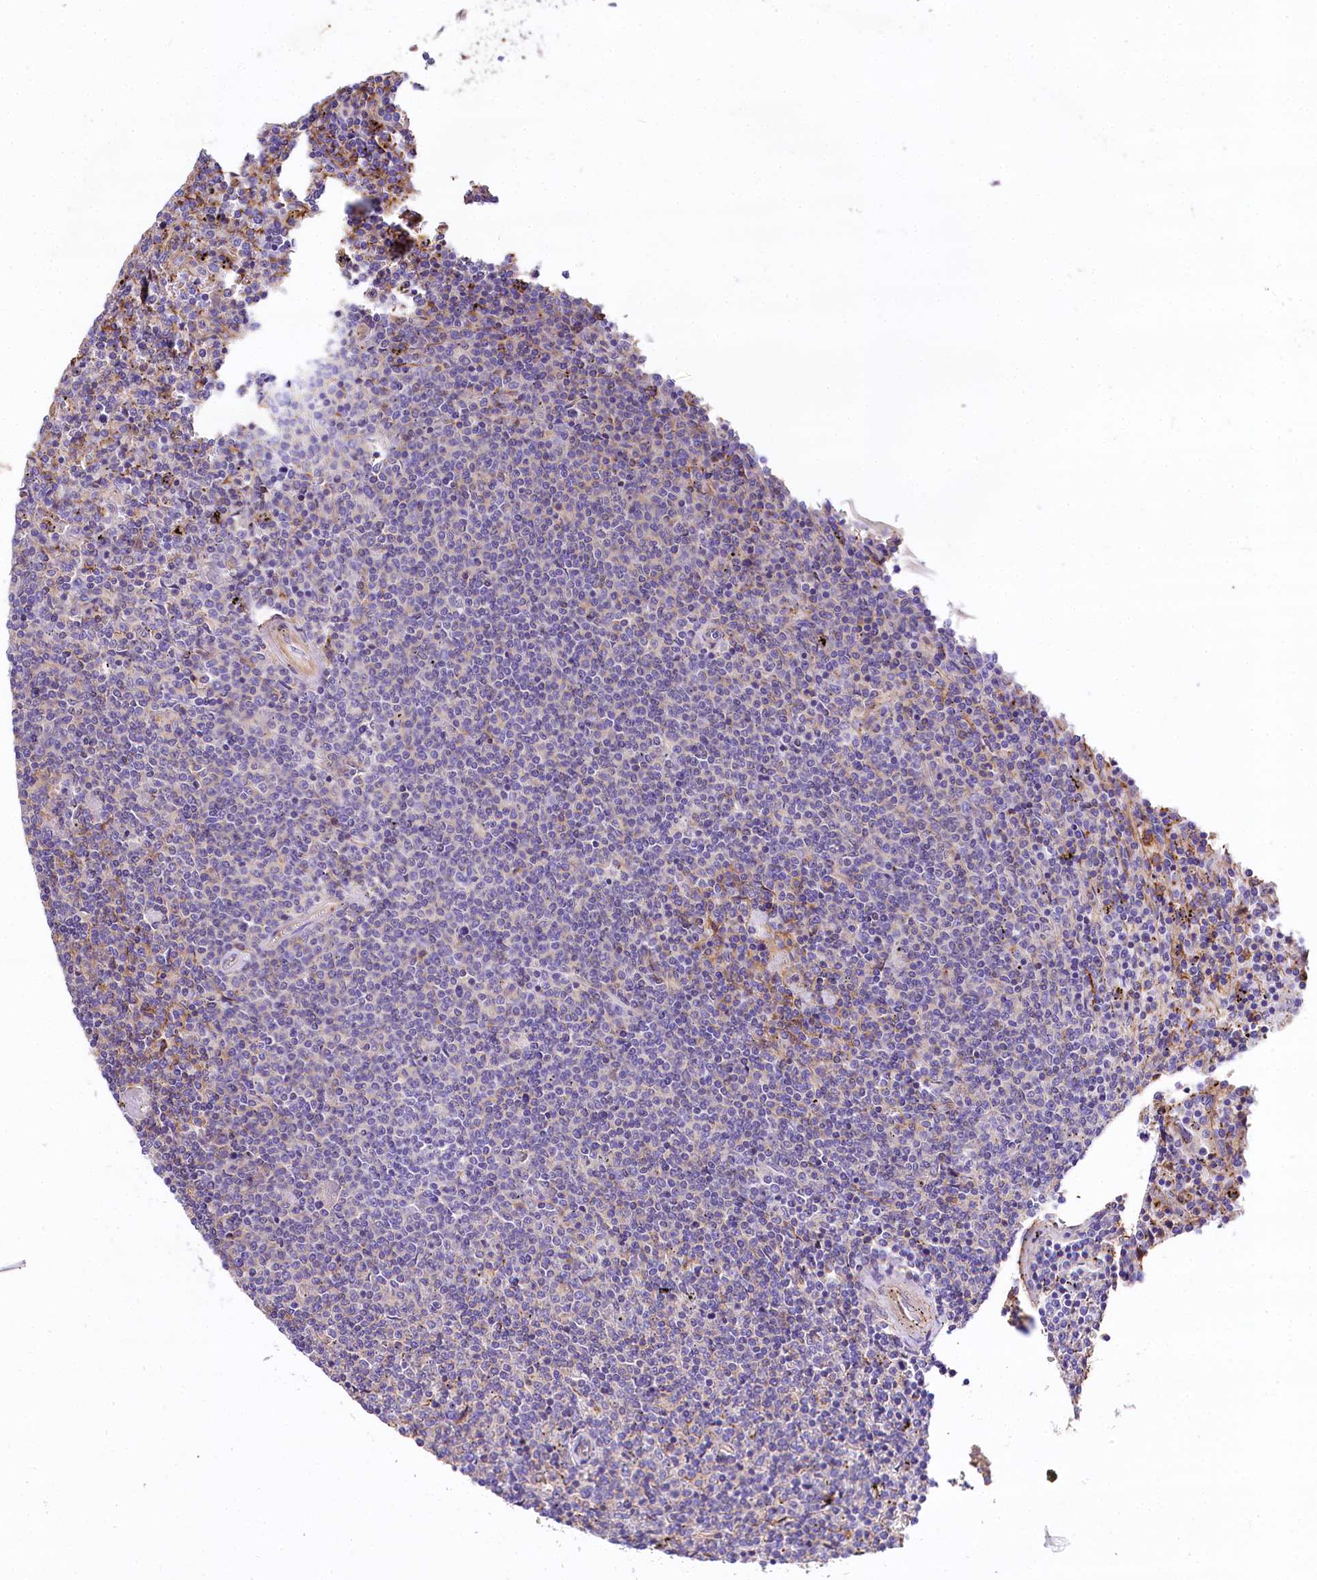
{"staining": {"intensity": "negative", "quantity": "none", "location": "none"}, "tissue": "lymphoma", "cell_type": "Tumor cells", "image_type": "cancer", "snomed": [{"axis": "morphology", "description": "Malignant lymphoma, non-Hodgkin's type, Low grade"}, {"axis": "topography", "description": "Spleen"}], "caption": "Immunohistochemistry micrograph of neoplastic tissue: human lymphoma stained with DAB demonstrates no significant protein staining in tumor cells.", "gene": "FCHSD2", "patient": {"sex": "female", "age": 50}}